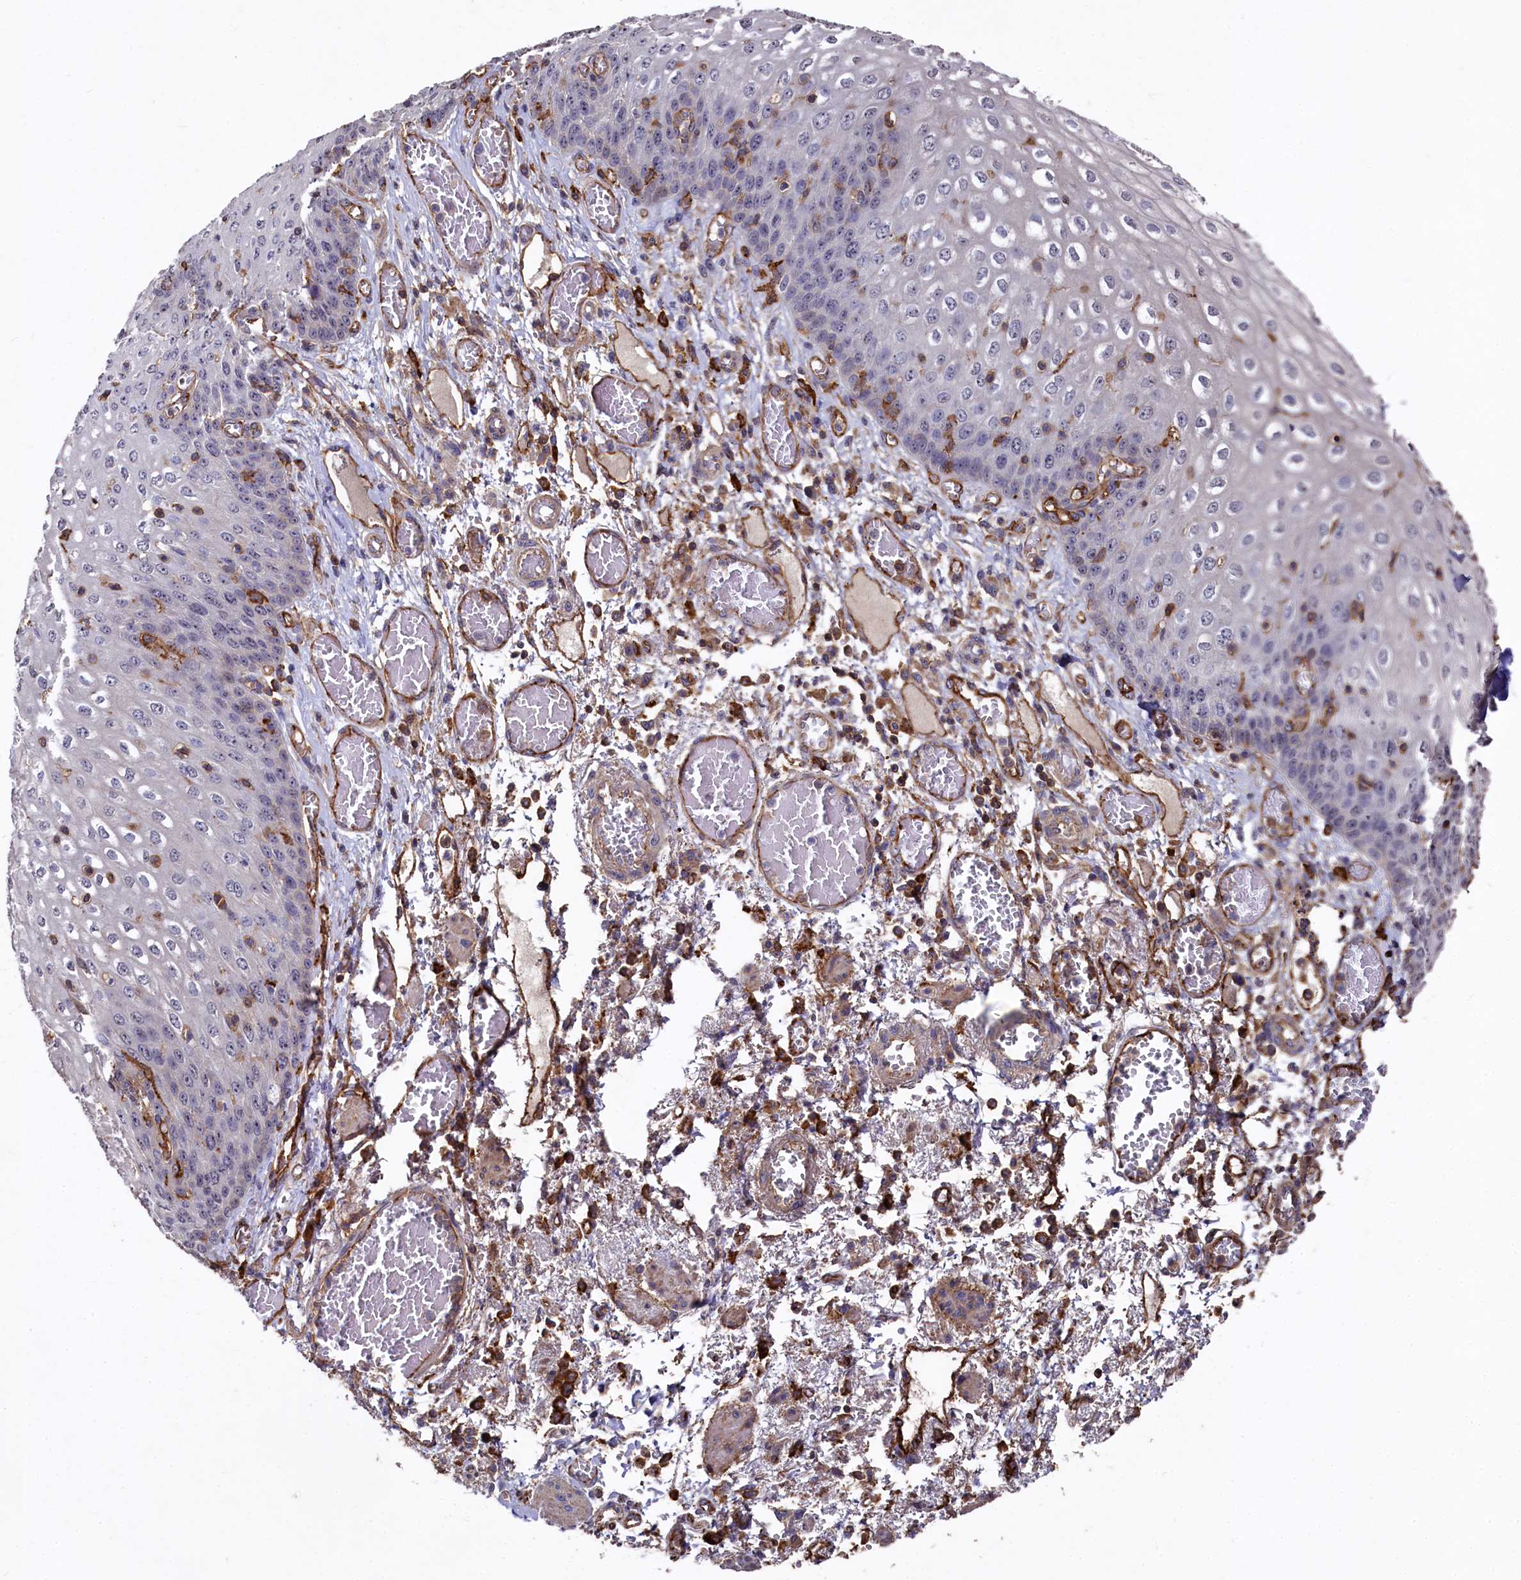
{"staining": {"intensity": "negative", "quantity": "none", "location": "none"}, "tissue": "esophagus", "cell_type": "Squamous epithelial cells", "image_type": "normal", "snomed": [{"axis": "morphology", "description": "Normal tissue, NOS"}, {"axis": "topography", "description": "Esophagus"}], "caption": "A high-resolution histopathology image shows immunohistochemistry (IHC) staining of normal esophagus, which demonstrates no significant staining in squamous epithelial cells.", "gene": "PLEKHO2", "patient": {"sex": "male", "age": 81}}